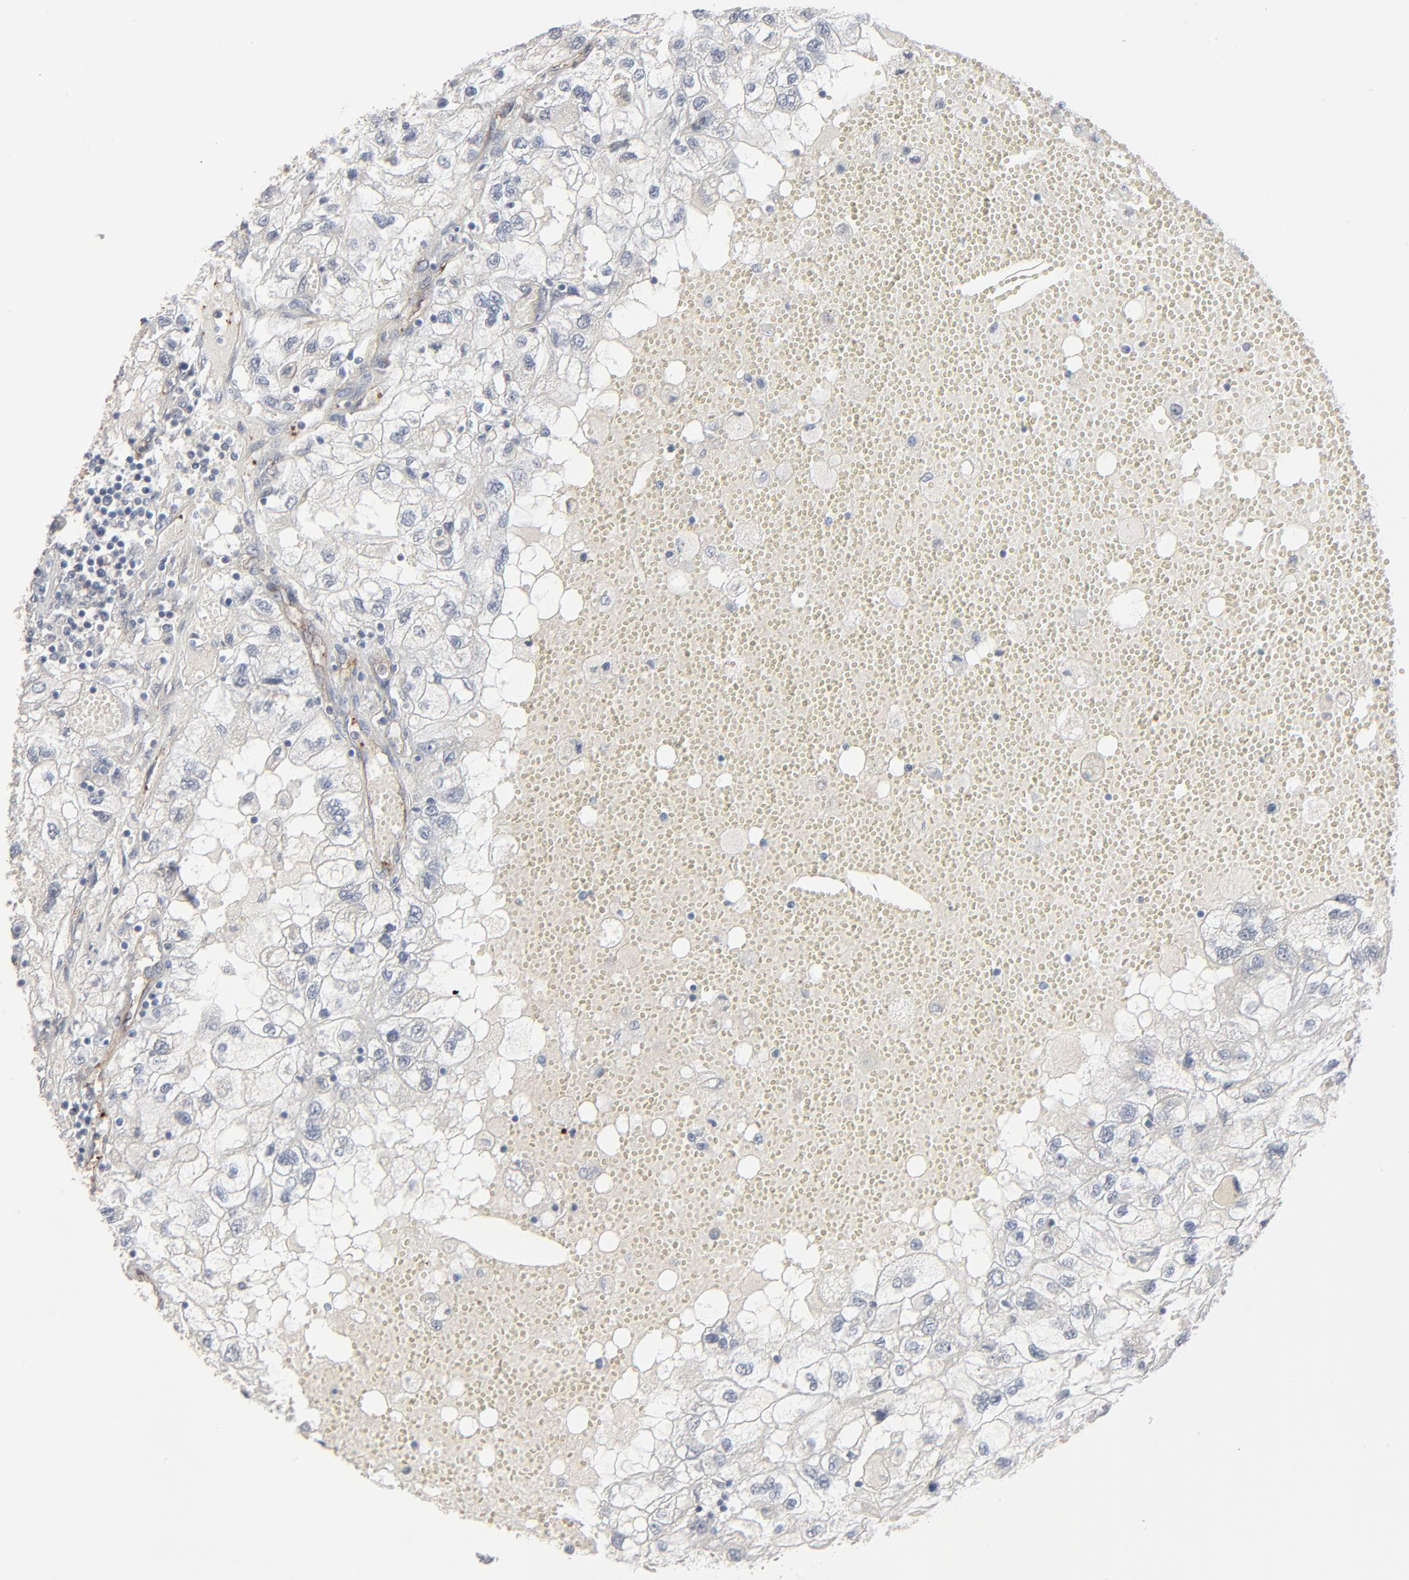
{"staining": {"intensity": "negative", "quantity": "none", "location": "none"}, "tissue": "renal cancer", "cell_type": "Tumor cells", "image_type": "cancer", "snomed": [{"axis": "morphology", "description": "Normal tissue, NOS"}, {"axis": "morphology", "description": "Adenocarcinoma, NOS"}, {"axis": "topography", "description": "Kidney"}], "caption": "DAB immunohistochemical staining of human renal adenocarcinoma demonstrates no significant expression in tumor cells.", "gene": "JAM3", "patient": {"sex": "male", "age": 71}}